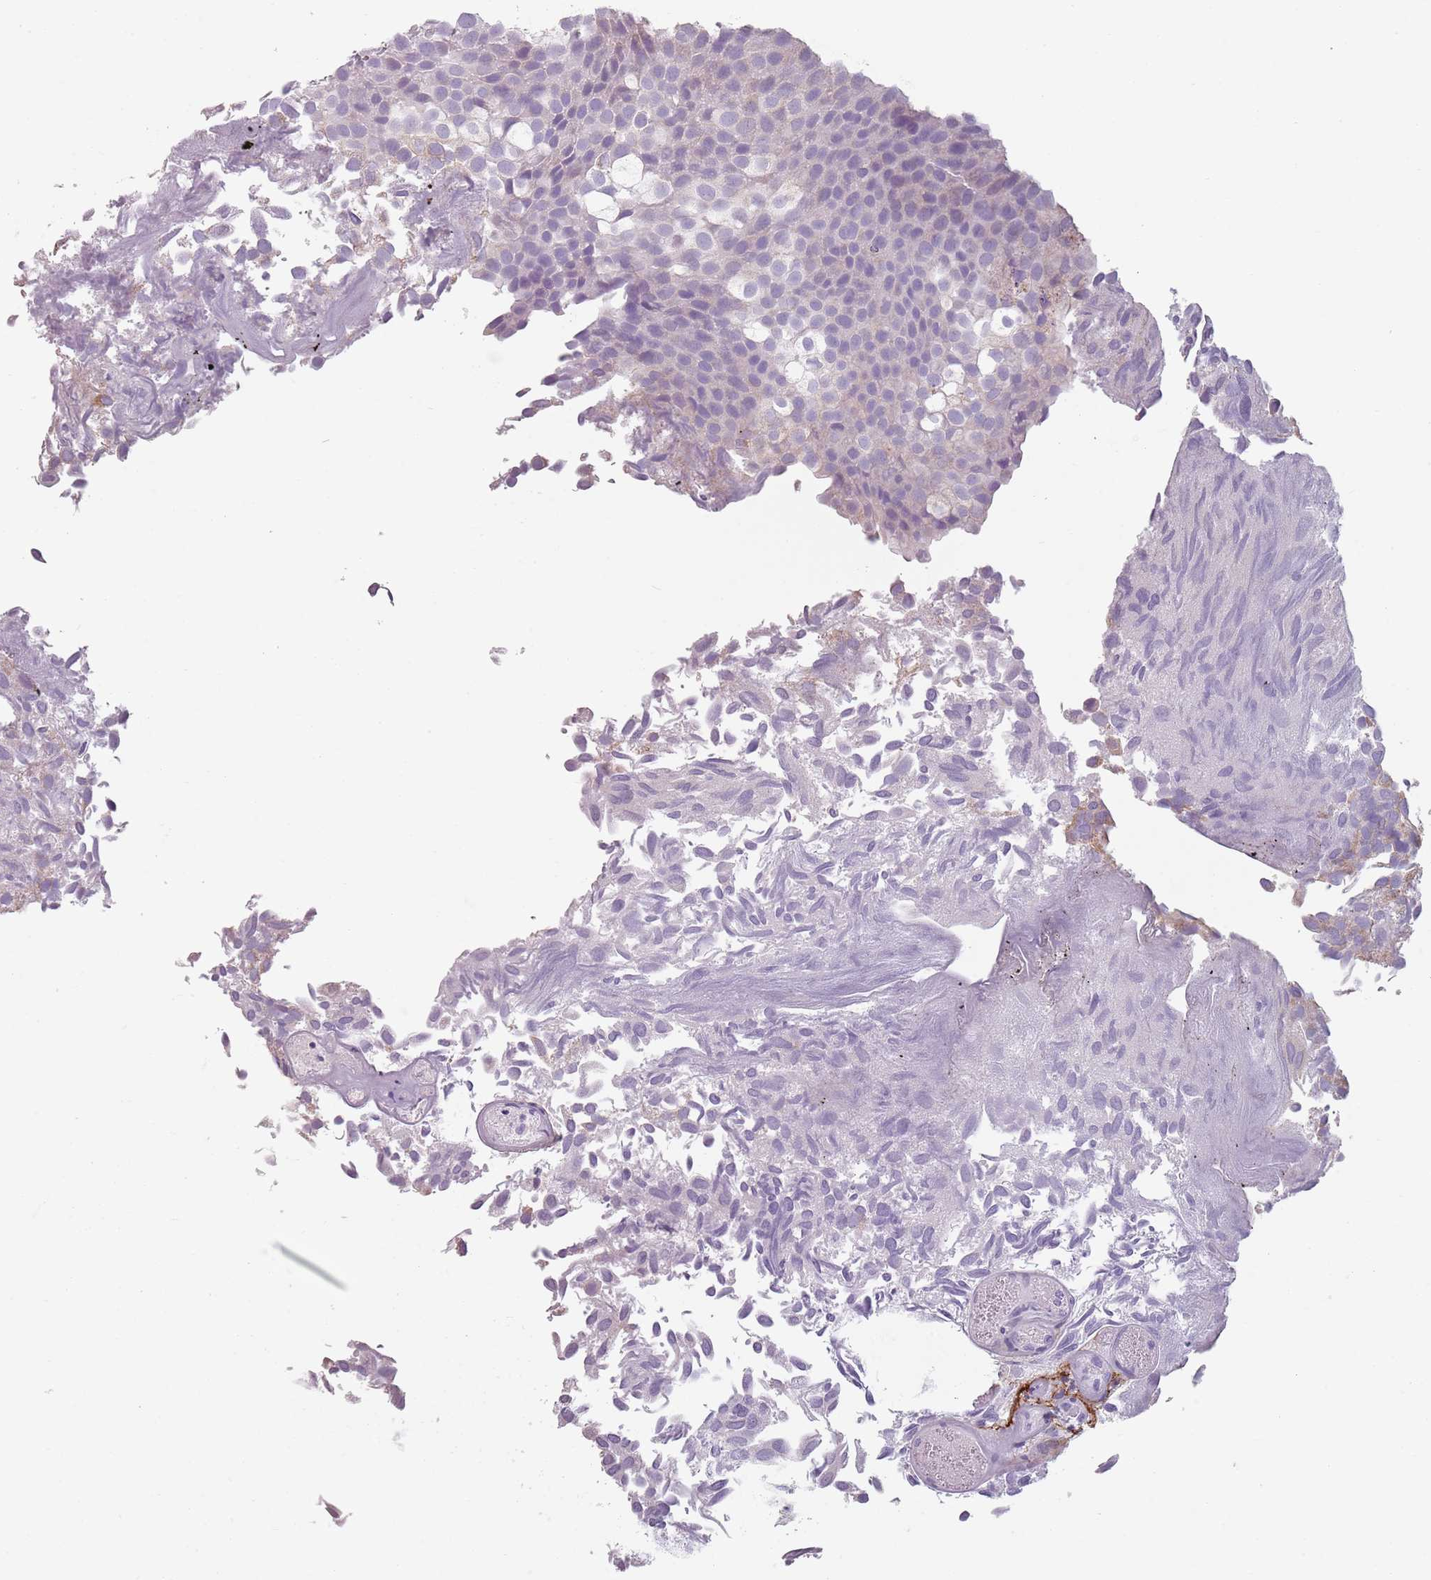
{"staining": {"intensity": "negative", "quantity": "none", "location": "none"}, "tissue": "urothelial cancer", "cell_type": "Tumor cells", "image_type": "cancer", "snomed": [{"axis": "morphology", "description": "Urothelial carcinoma, Low grade"}, {"axis": "topography", "description": "Urinary bladder"}], "caption": "Micrograph shows no protein expression in tumor cells of urothelial cancer tissue. The staining was performed using DAB (3,3'-diaminobenzidine) to visualize the protein expression in brown, while the nuclei were stained in blue with hematoxylin (Magnification: 20x).", "gene": "MEGF8", "patient": {"sex": "male", "age": 89}}